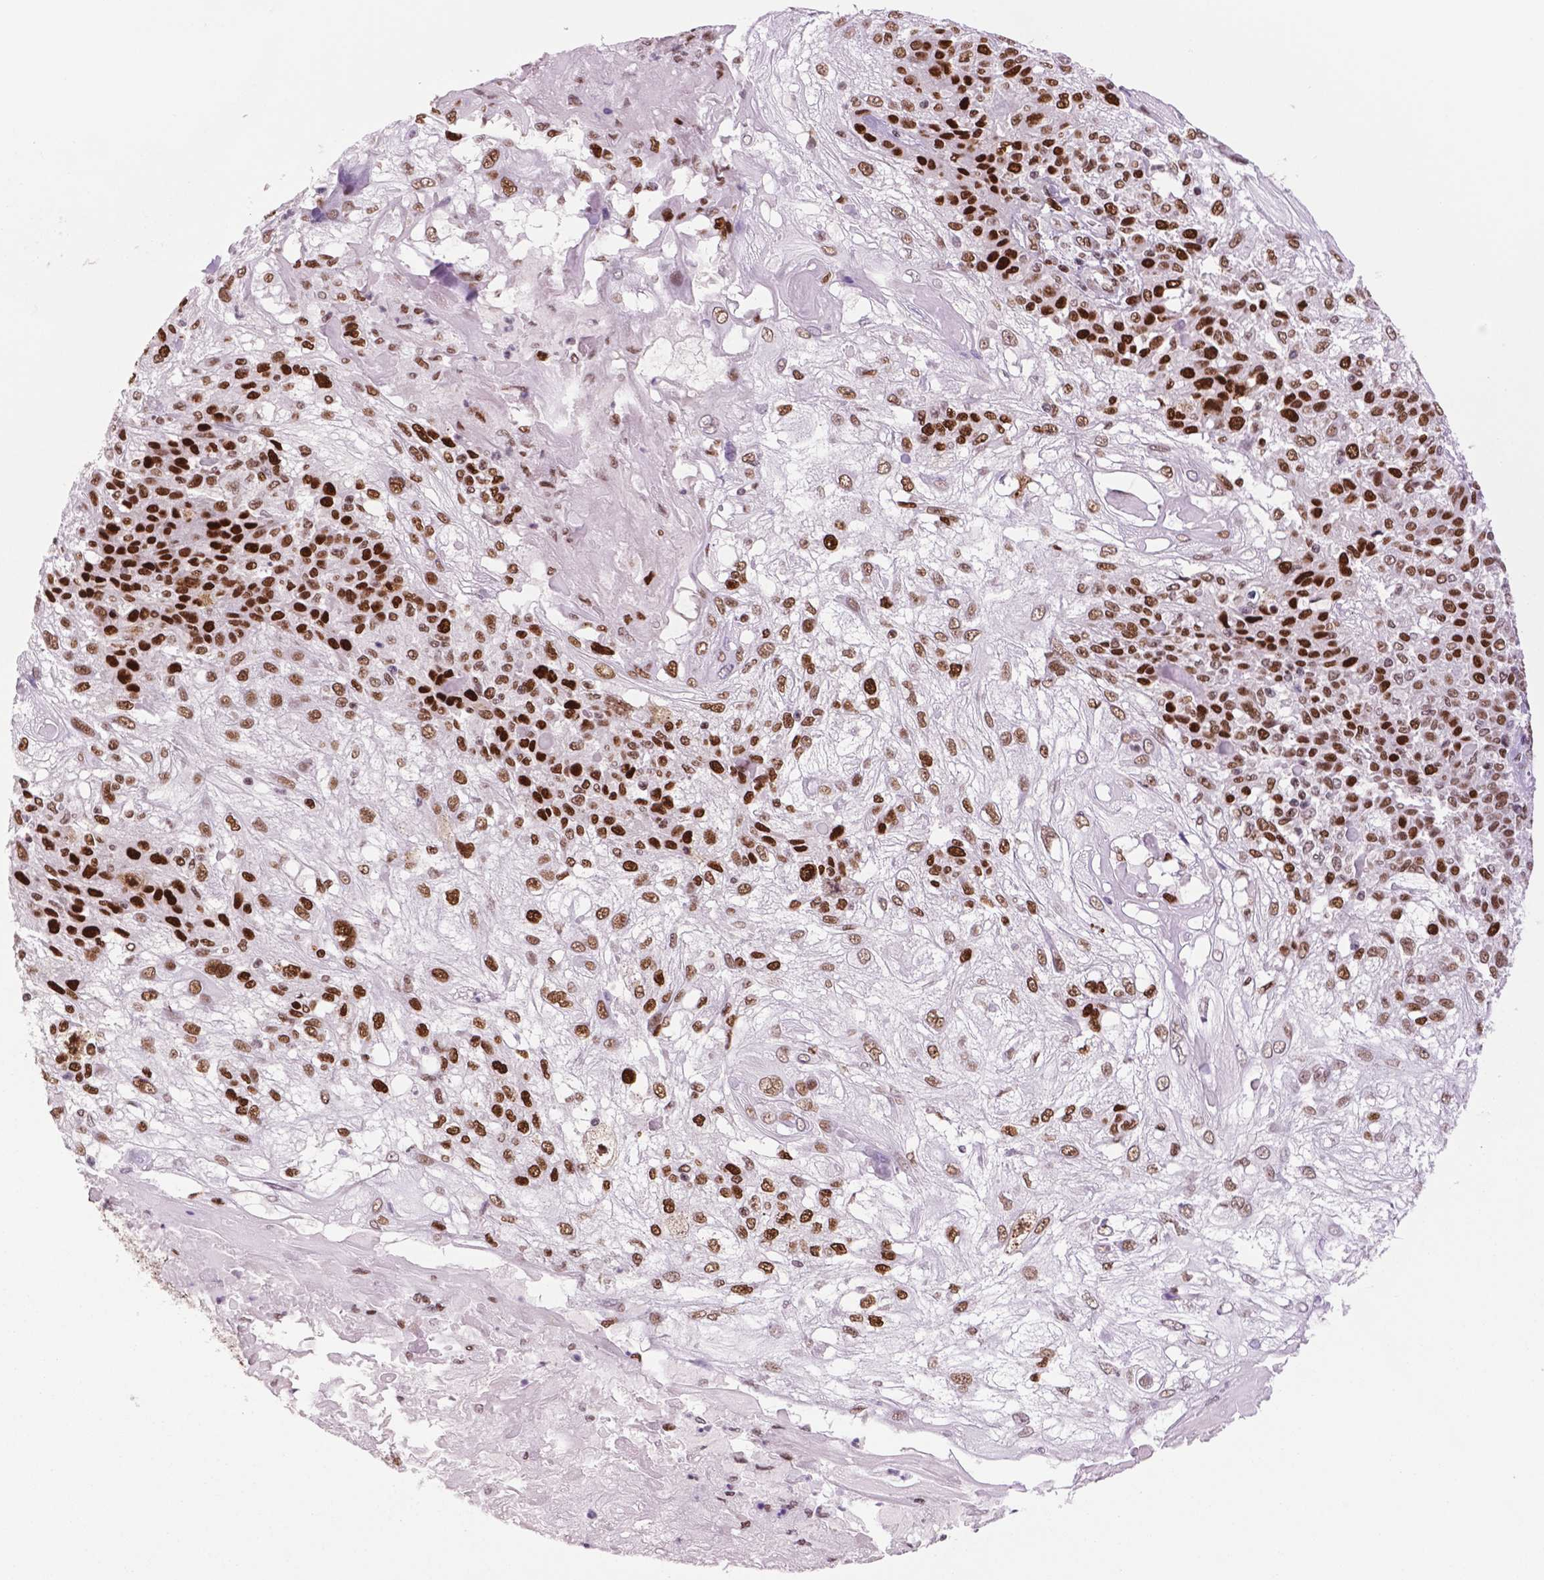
{"staining": {"intensity": "strong", "quantity": ">75%", "location": "nuclear"}, "tissue": "skin cancer", "cell_type": "Tumor cells", "image_type": "cancer", "snomed": [{"axis": "morphology", "description": "Normal tissue, NOS"}, {"axis": "morphology", "description": "Squamous cell carcinoma, NOS"}, {"axis": "topography", "description": "Skin"}], "caption": "DAB (3,3'-diaminobenzidine) immunohistochemical staining of human skin cancer demonstrates strong nuclear protein positivity in approximately >75% of tumor cells.", "gene": "MSH6", "patient": {"sex": "female", "age": 83}}